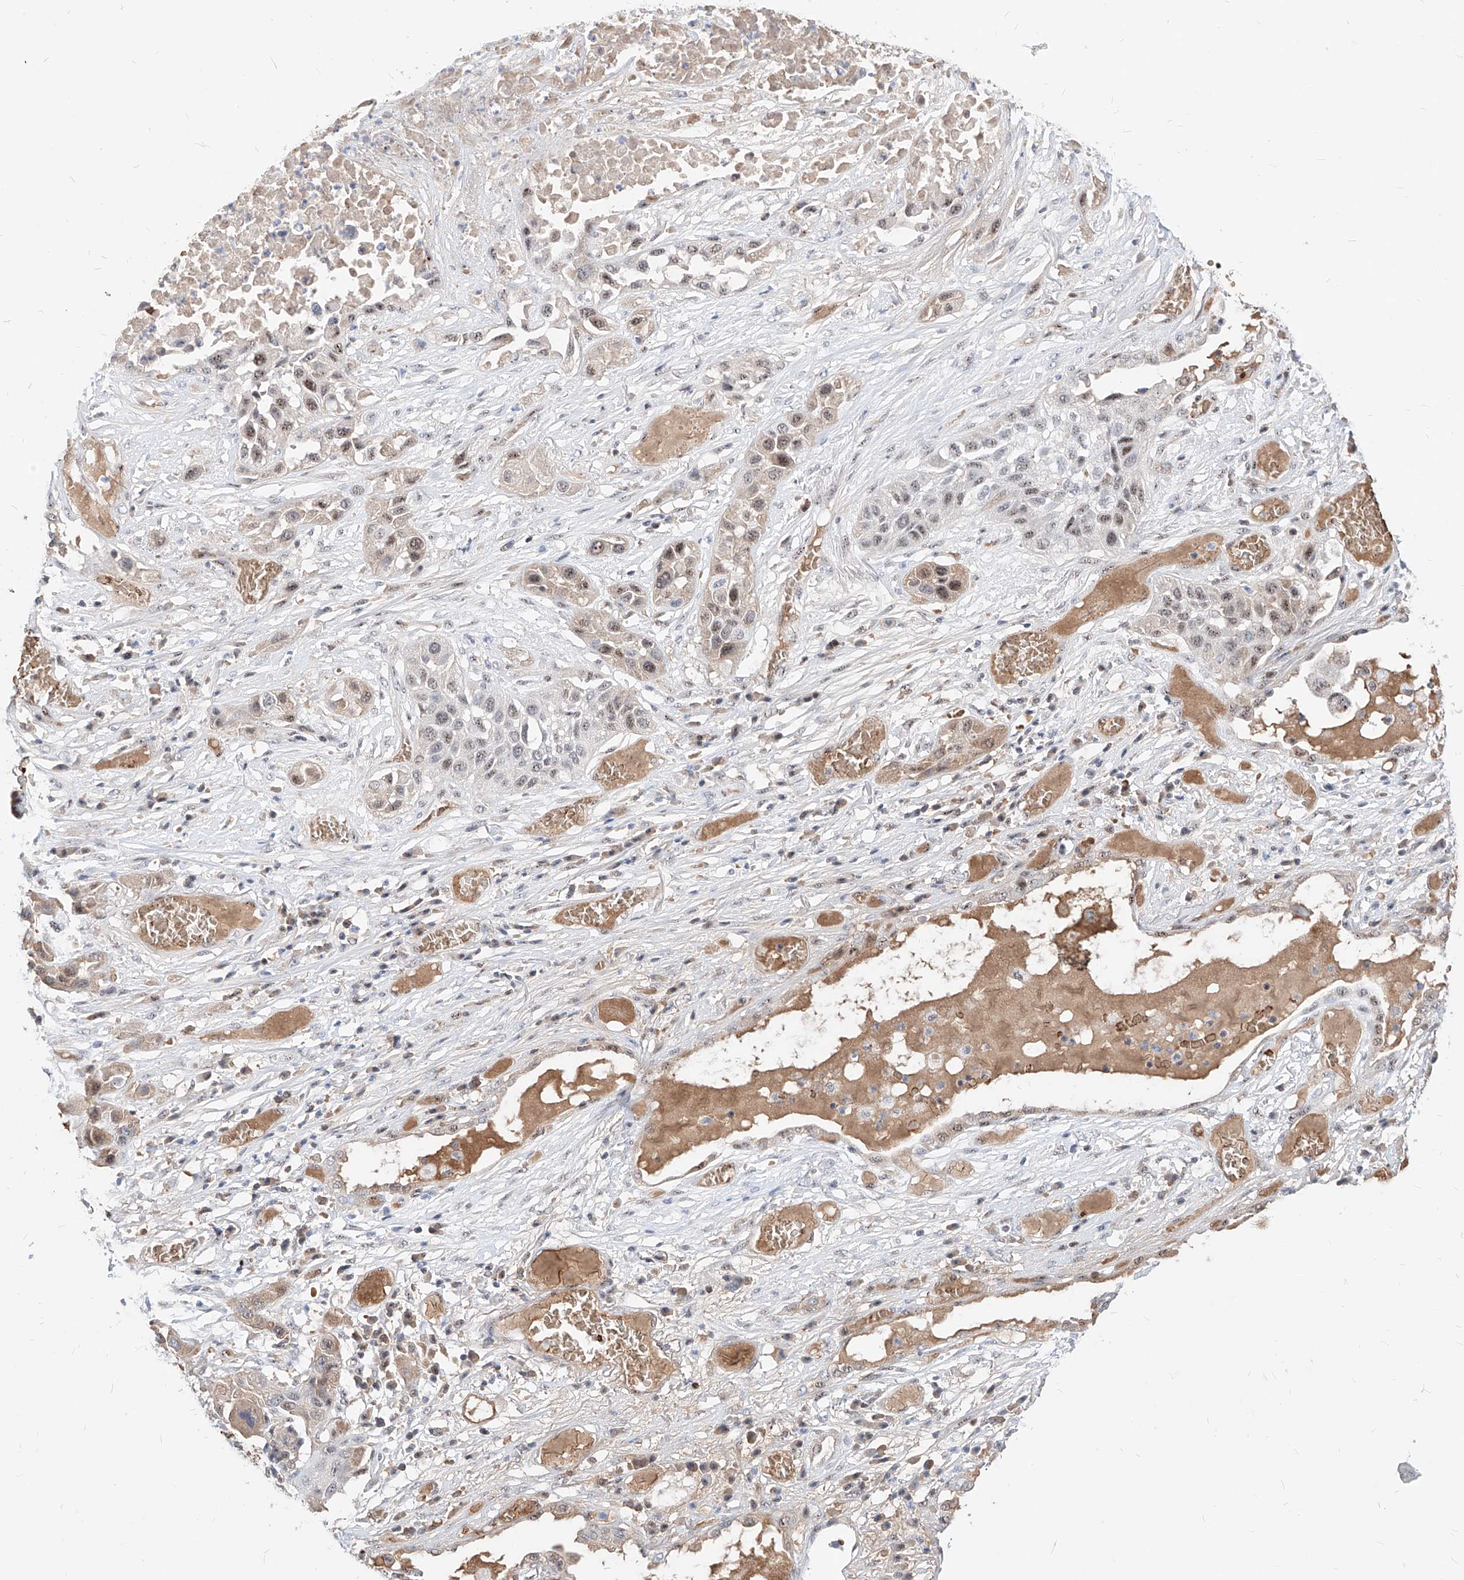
{"staining": {"intensity": "moderate", "quantity": "25%-75%", "location": "nuclear"}, "tissue": "lung cancer", "cell_type": "Tumor cells", "image_type": "cancer", "snomed": [{"axis": "morphology", "description": "Squamous cell carcinoma, NOS"}, {"axis": "topography", "description": "Lung"}], "caption": "Squamous cell carcinoma (lung) tissue shows moderate nuclear staining in approximately 25%-75% of tumor cells, visualized by immunohistochemistry.", "gene": "ZFP42", "patient": {"sex": "male", "age": 71}}